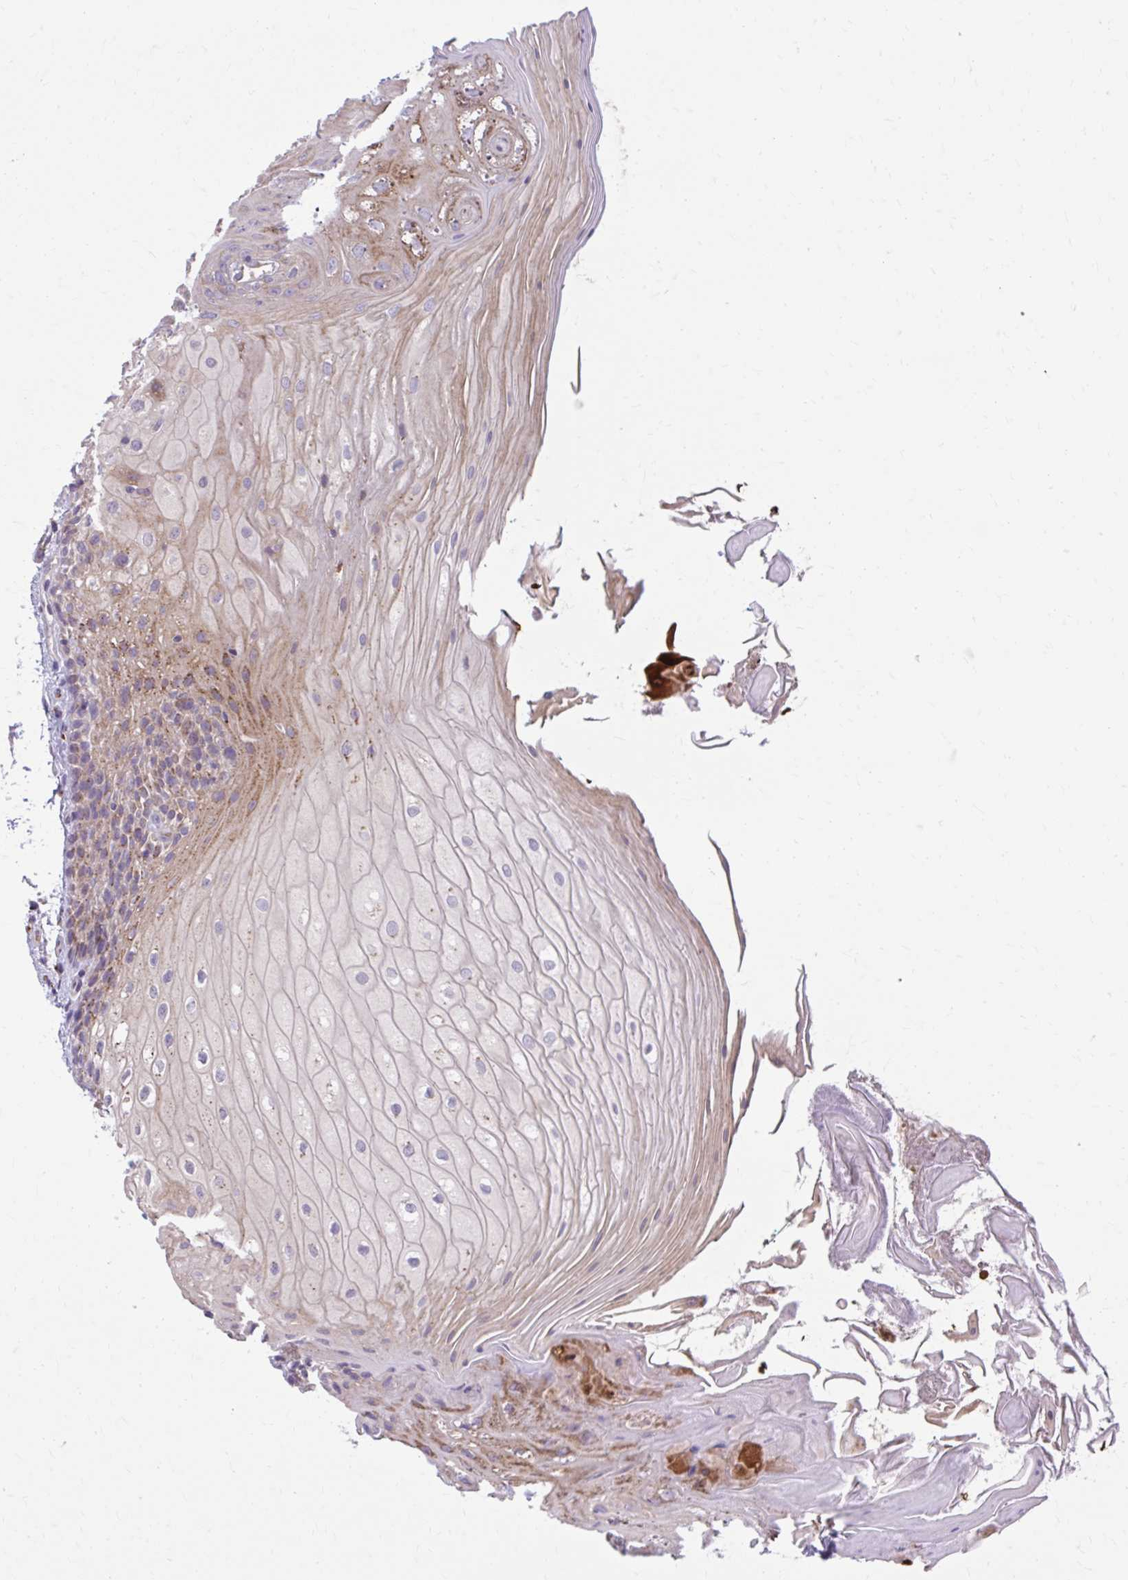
{"staining": {"intensity": "moderate", "quantity": "<25%", "location": "cytoplasmic/membranous"}, "tissue": "oral mucosa", "cell_type": "Squamous epithelial cells", "image_type": "normal", "snomed": [{"axis": "morphology", "description": "Normal tissue, NOS"}, {"axis": "topography", "description": "Oral tissue"}, {"axis": "topography", "description": "Tounge, NOS"}, {"axis": "topography", "description": "Head-Neck"}], "caption": "High-magnification brightfield microscopy of benign oral mucosa stained with DAB (brown) and counterstained with hematoxylin (blue). squamous epithelial cells exhibit moderate cytoplasmic/membranous staining is present in about<25% of cells.", "gene": "SNF8", "patient": {"sex": "female", "age": 84}}